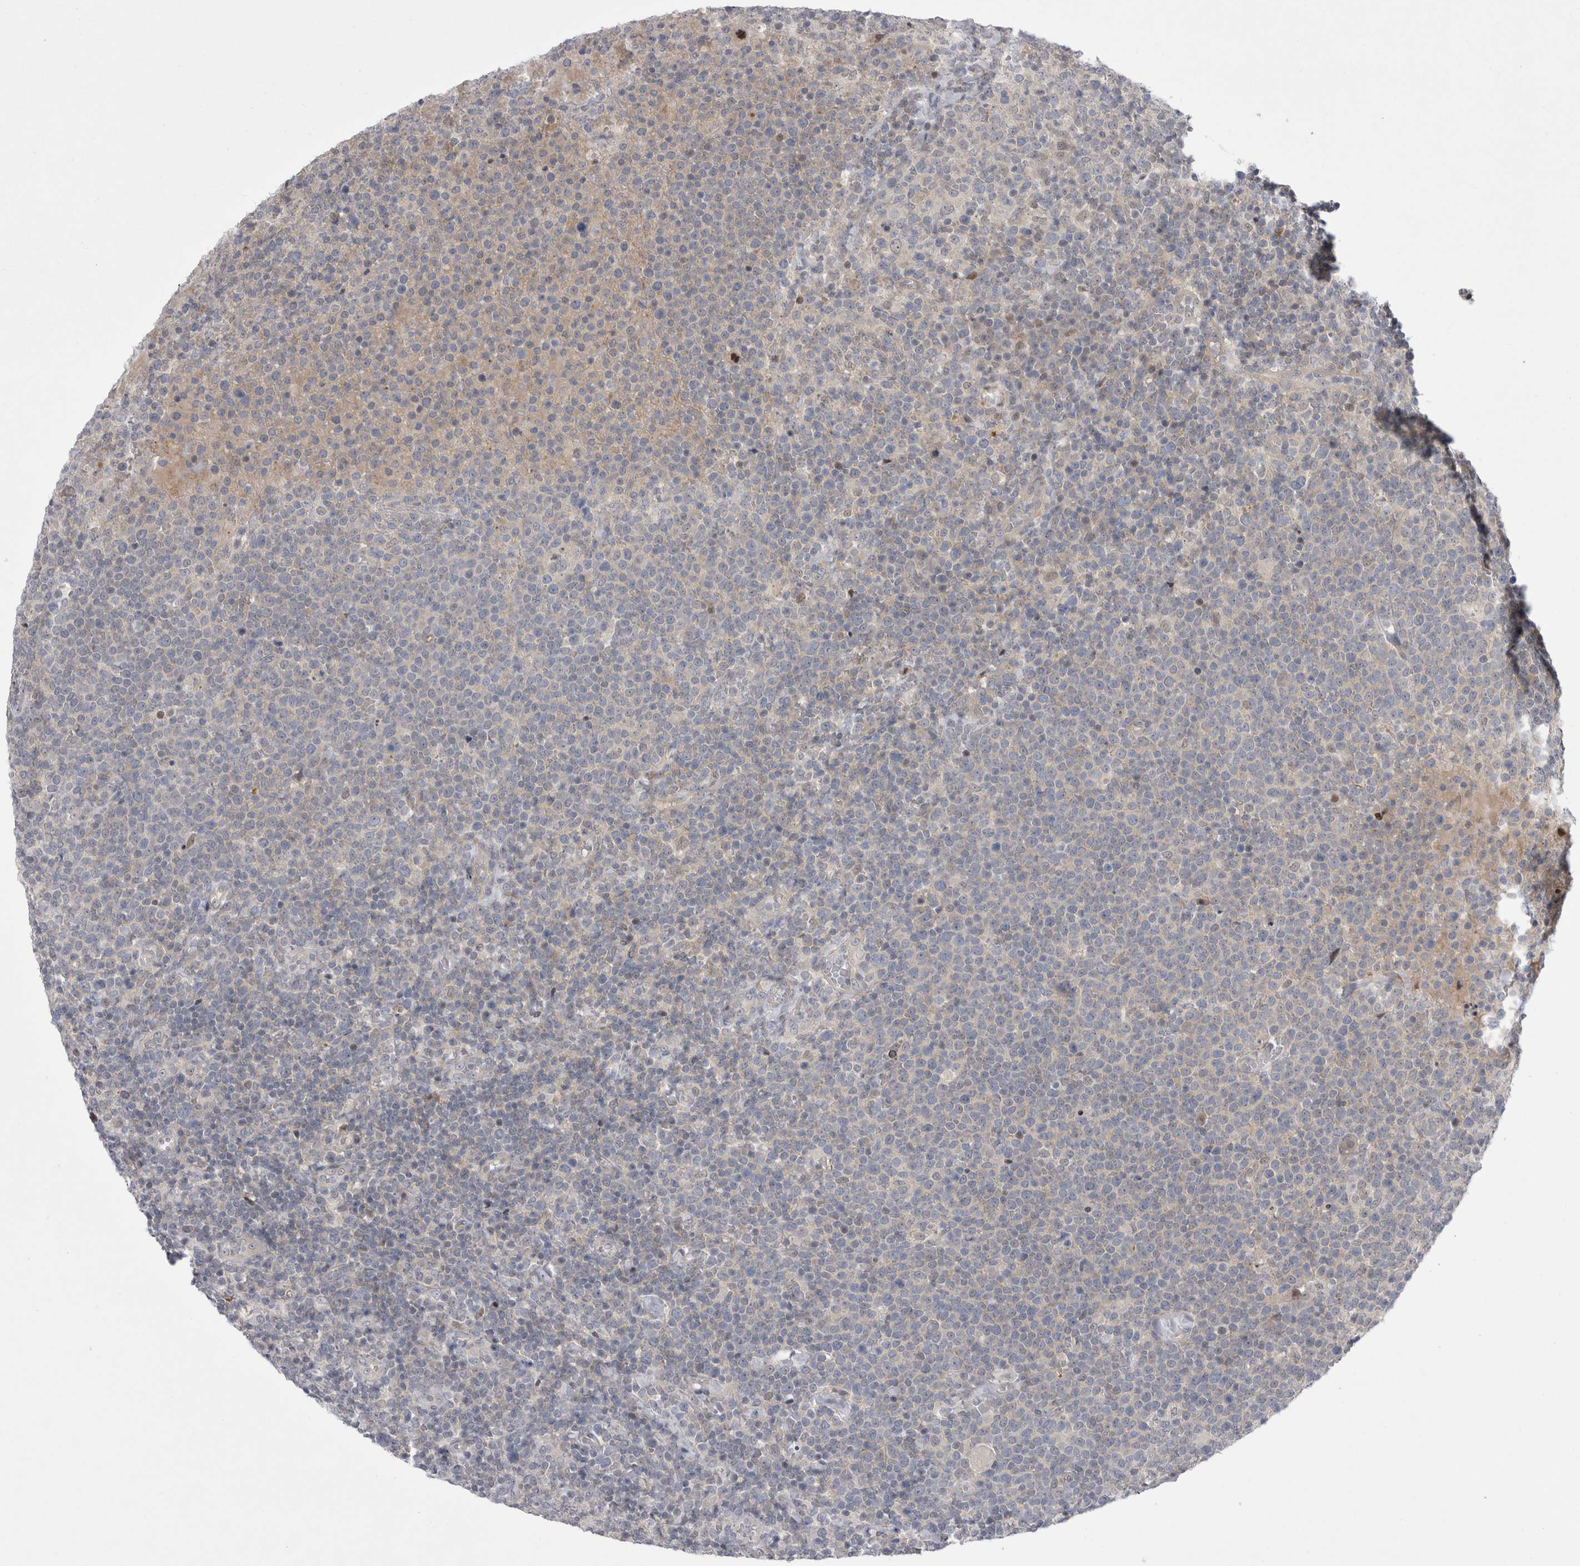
{"staining": {"intensity": "negative", "quantity": "none", "location": "none"}, "tissue": "lymphoma", "cell_type": "Tumor cells", "image_type": "cancer", "snomed": [{"axis": "morphology", "description": "Malignant lymphoma, non-Hodgkin's type, High grade"}, {"axis": "topography", "description": "Lymph node"}], "caption": "Tumor cells are negative for protein expression in human malignant lymphoma, non-Hodgkin's type (high-grade).", "gene": "NENF", "patient": {"sex": "male", "age": 61}}